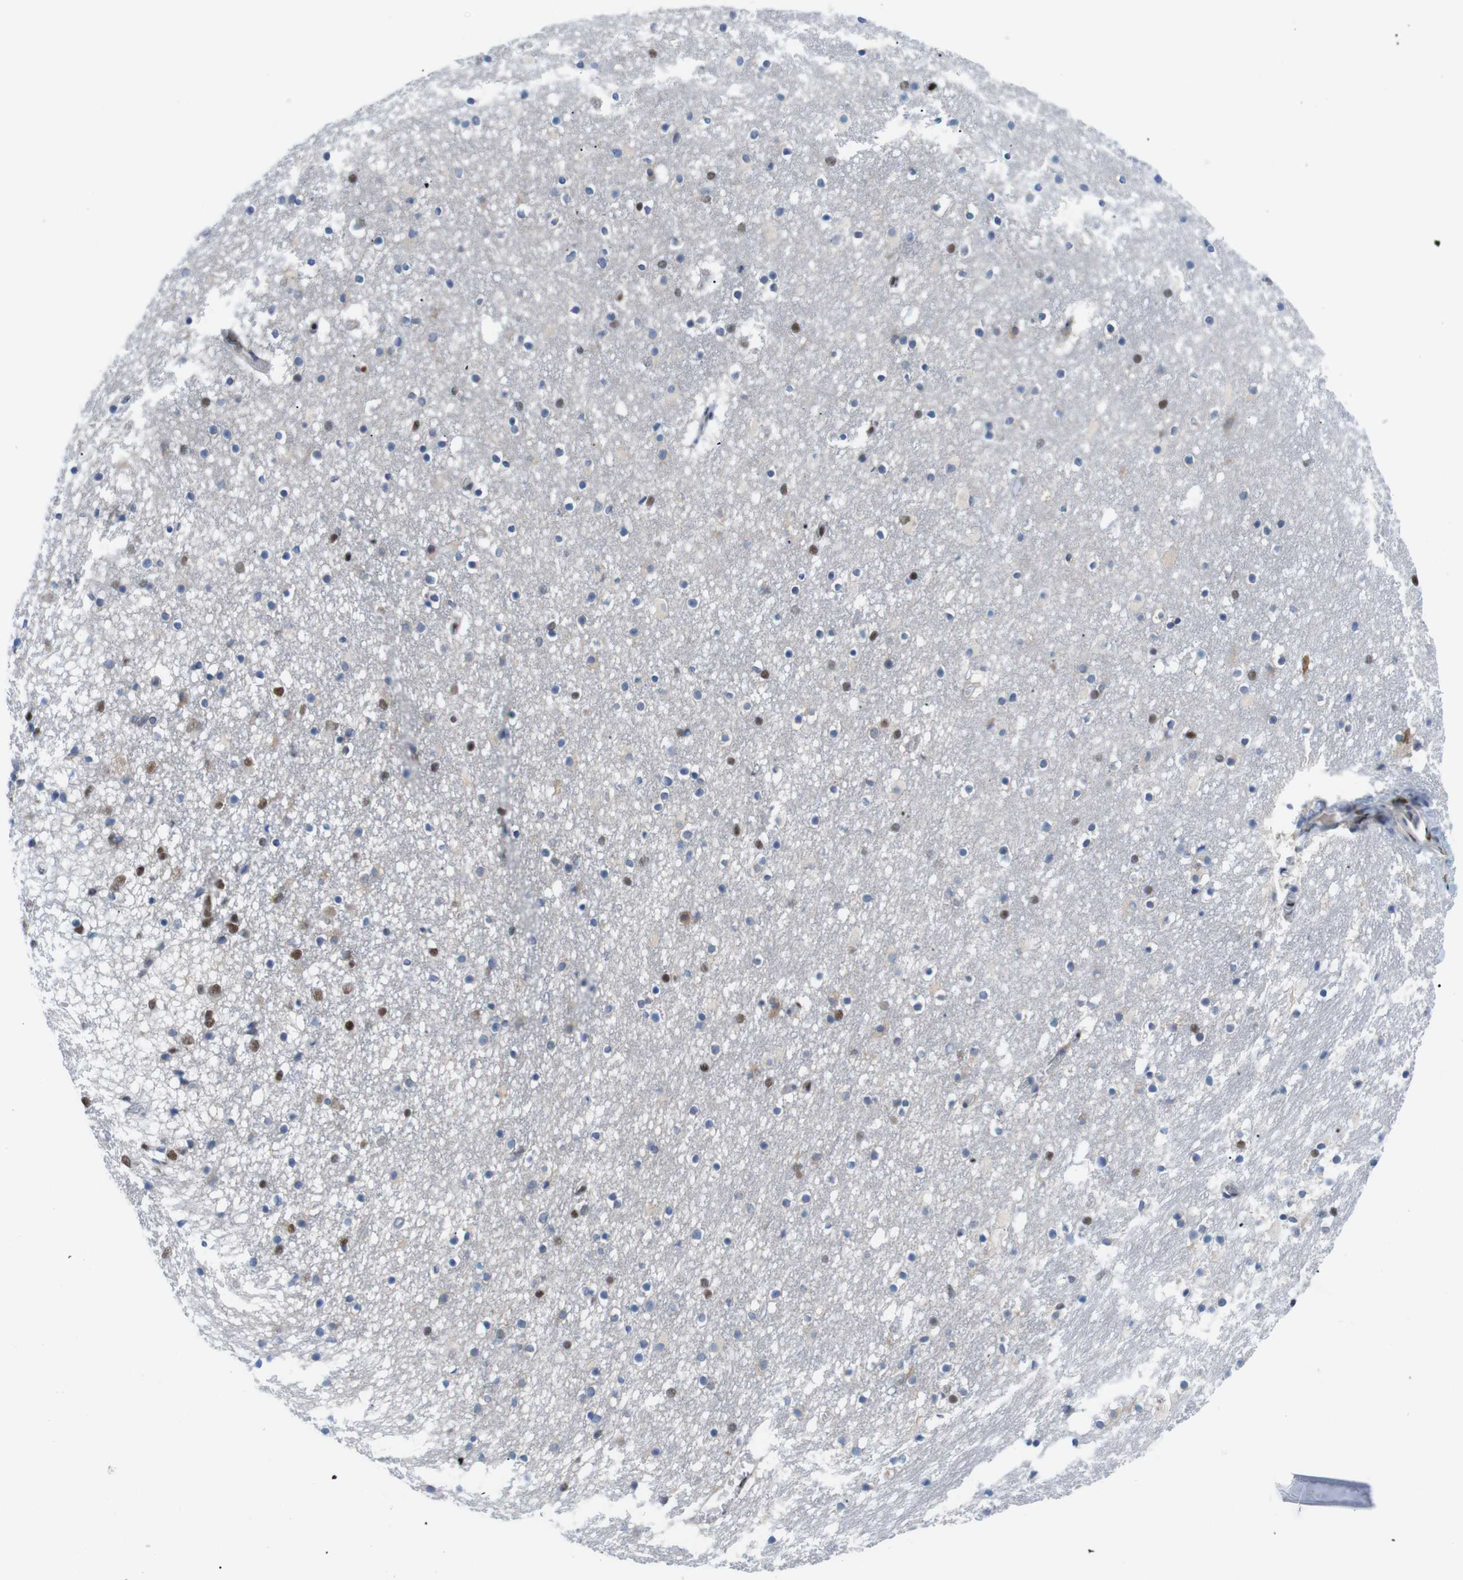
{"staining": {"intensity": "moderate", "quantity": "<25%", "location": "nuclear"}, "tissue": "caudate", "cell_type": "Glial cells", "image_type": "normal", "snomed": [{"axis": "morphology", "description": "Normal tissue, NOS"}, {"axis": "topography", "description": "Lateral ventricle wall"}], "caption": "Approximately <25% of glial cells in benign caudate demonstrate moderate nuclear protein staining as visualized by brown immunohistochemical staining.", "gene": "PSME3", "patient": {"sex": "male", "age": 45}}